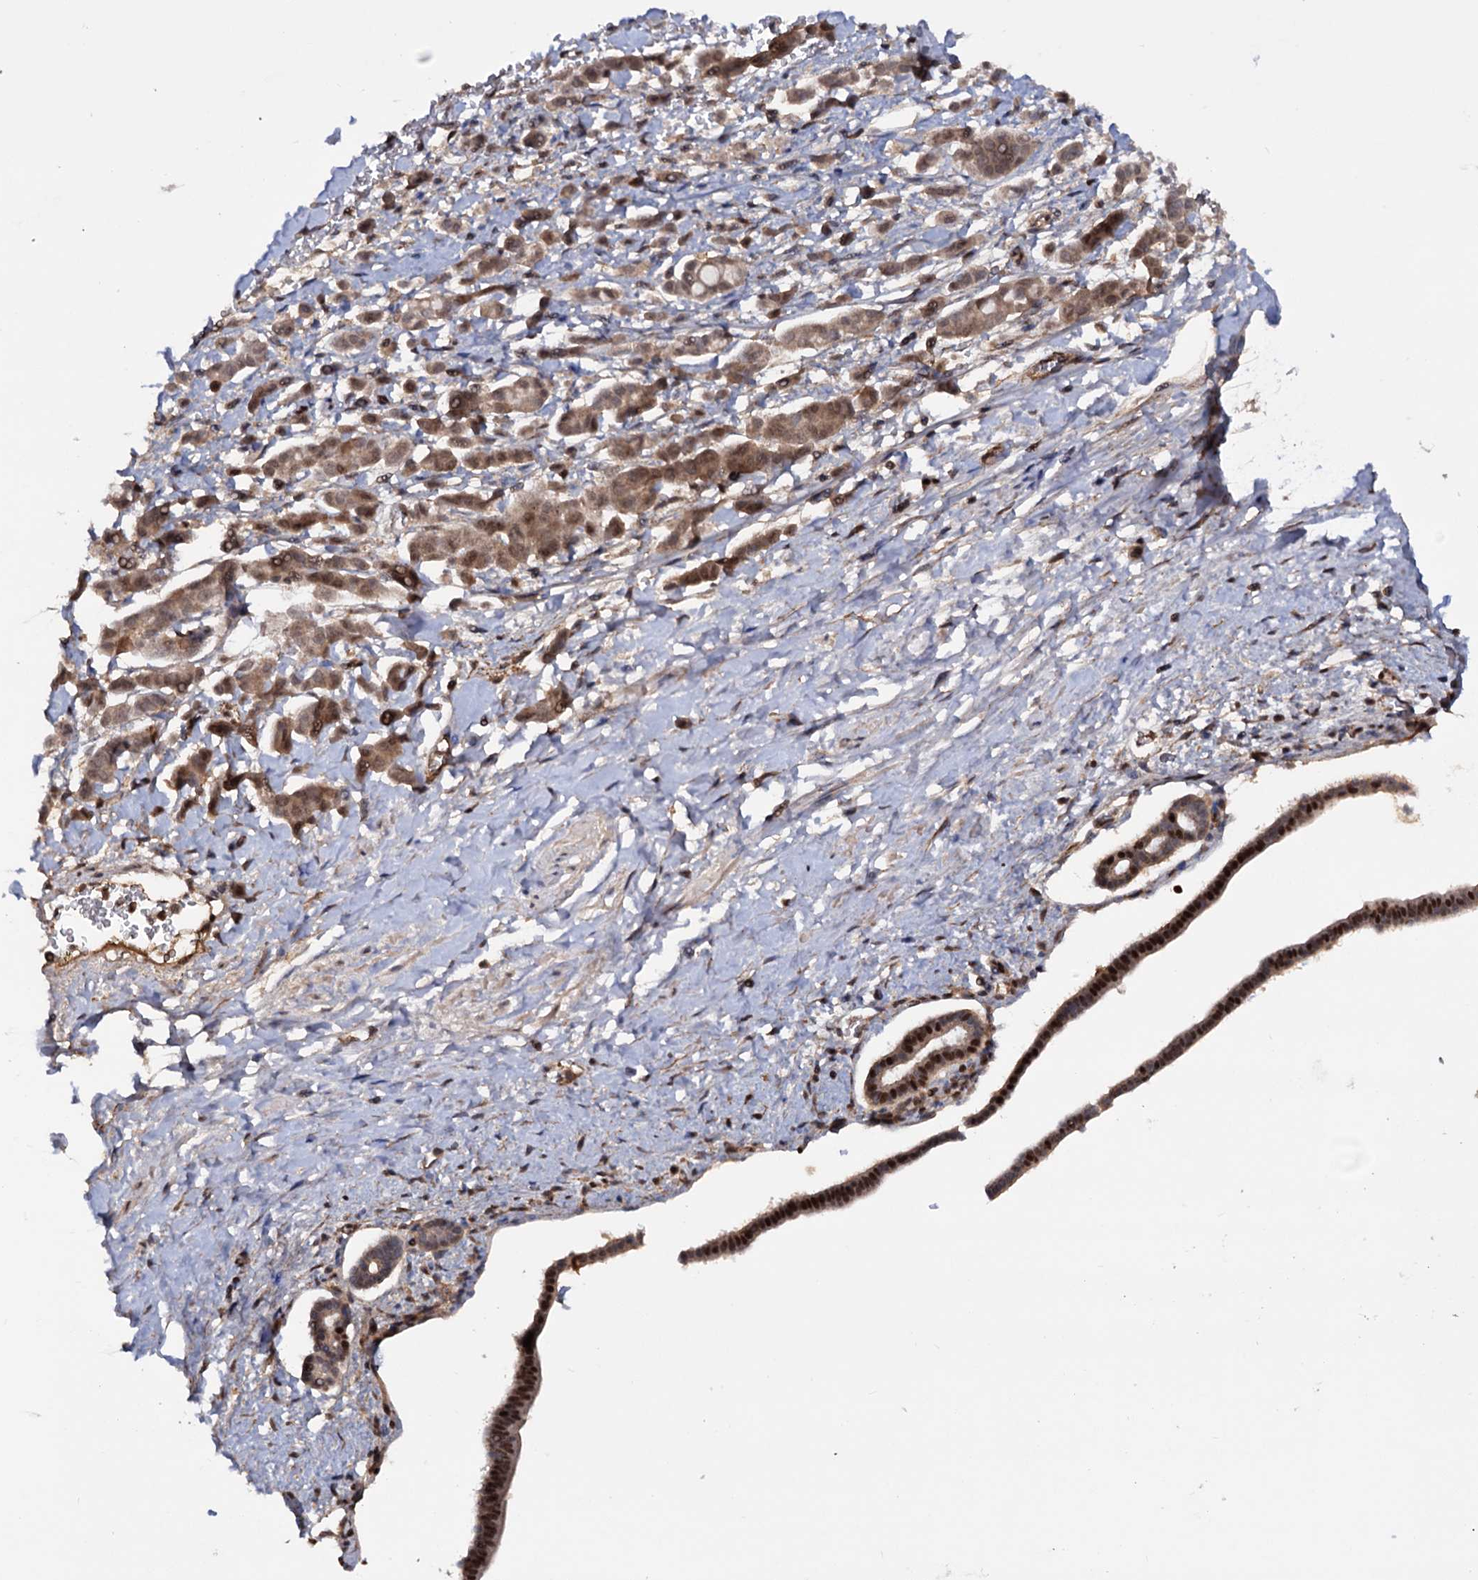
{"staining": {"intensity": "moderate", "quantity": ">75%", "location": "cytoplasmic/membranous,nuclear"}, "tissue": "pancreatic cancer", "cell_type": "Tumor cells", "image_type": "cancer", "snomed": [{"axis": "morphology", "description": "Normal tissue, NOS"}, {"axis": "morphology", "description": "Adenocarcinoma, NOS"}, {"axis": "topography", "description": "Pancreas"}], "caption": "This histopathology image displays pancreatic adenocarcinoma stained with immunohistochemistry to label a protein in brown. The cytoplasmic/membranous and nuclear of tumor cells show moderate positivity for the protein. Nuclei are counter-stained blue.", "gene": "TBC1D12", "patient": {"sex": "female", "age": 64}}